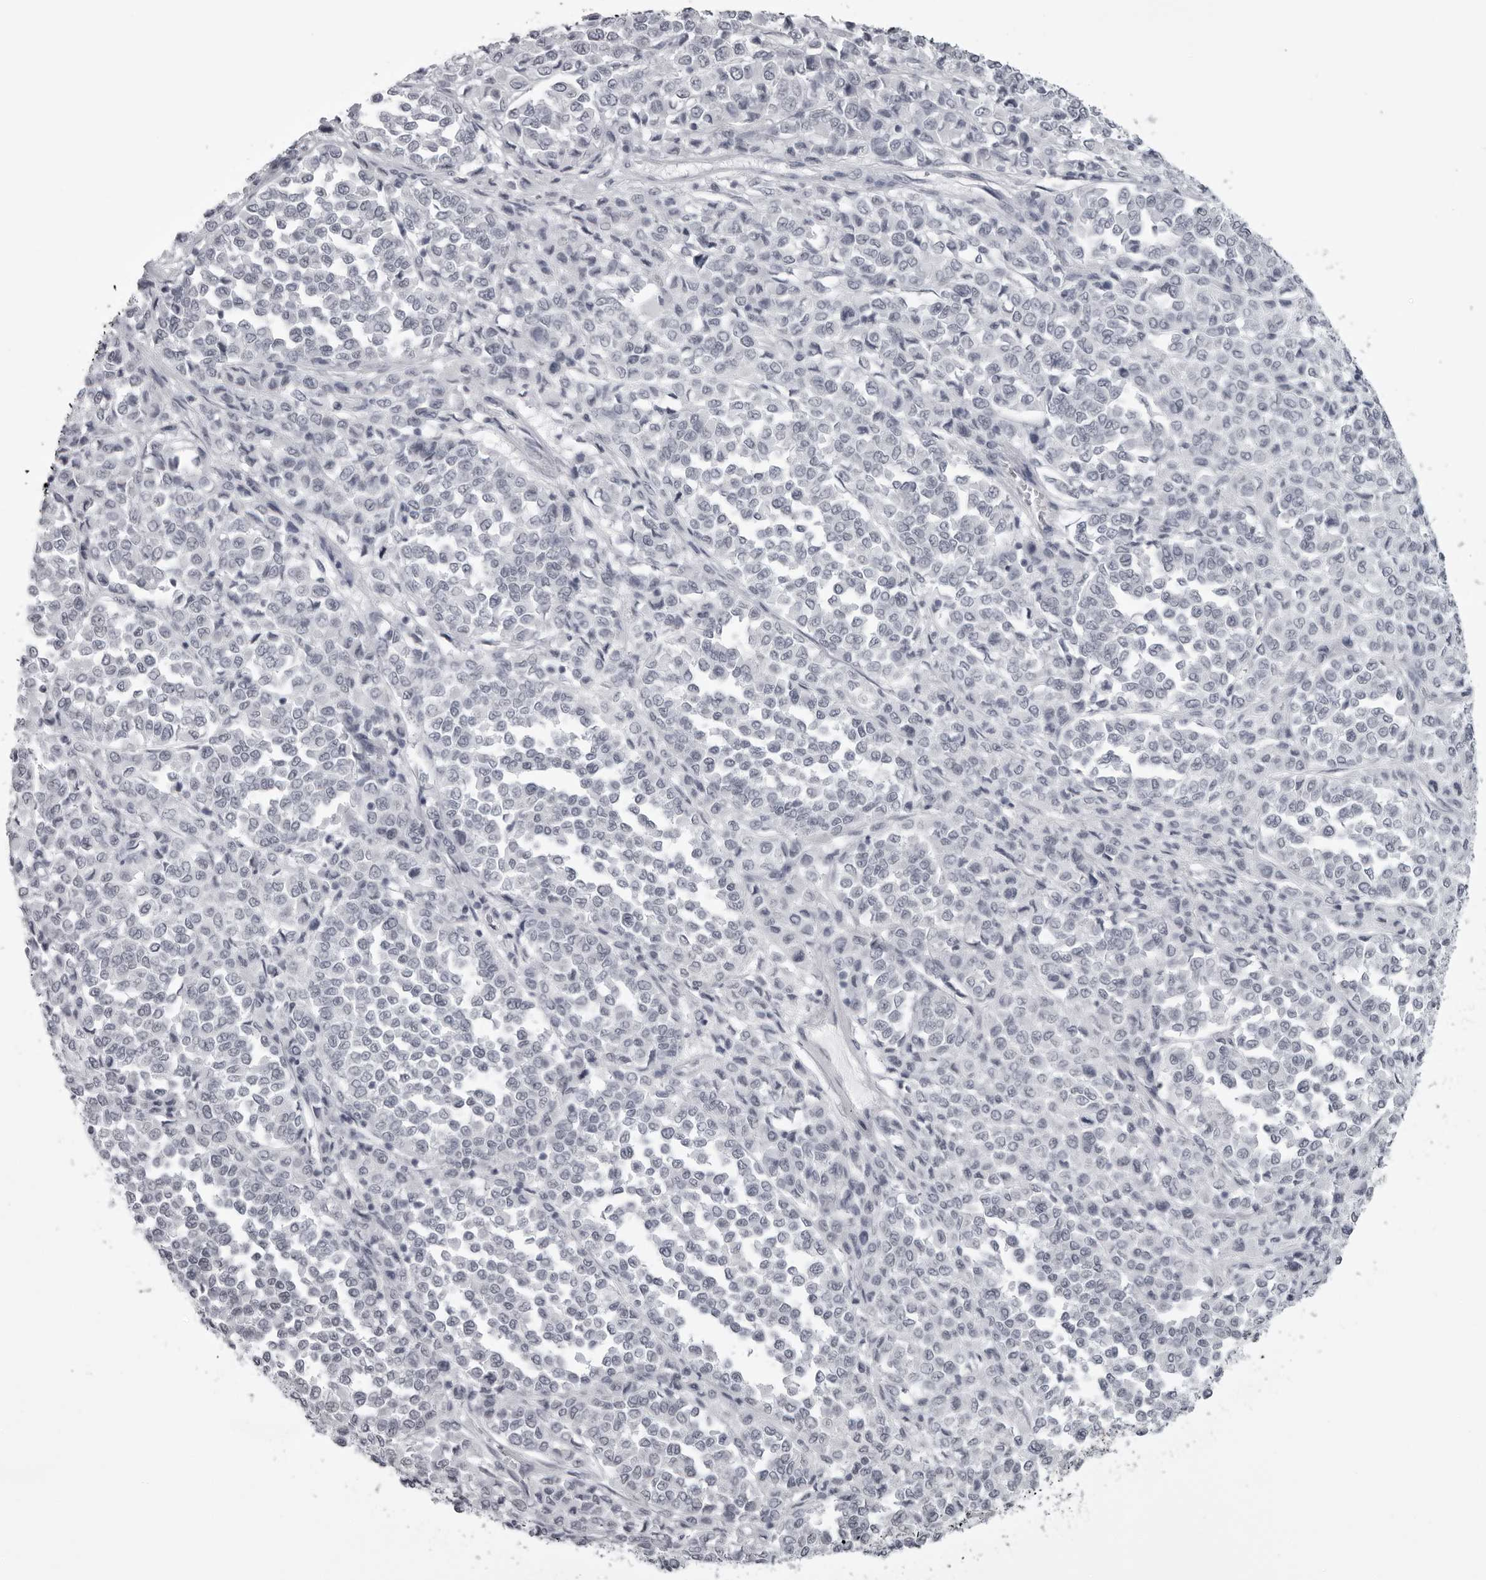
{"staining": {"intensity": "negative", "quantity": "none", "location": "none"}, "tissue": "melanoma", "cell_type": "Tumor cells", "image_type": "cancer", "snomed": [{"axis": "morphology", "description": "Malignant melanoma, Metastatic site"}, {"axis": "topography", "description": "Pancreas"}], "caption": "Tumor cells are negative for brown protein staining in melanoma. (Immunohistochemistry (ihc), brightfield microscopy, high magnification).", "gene": "UROD", "patient": {"sex": "female", "age": 30}}